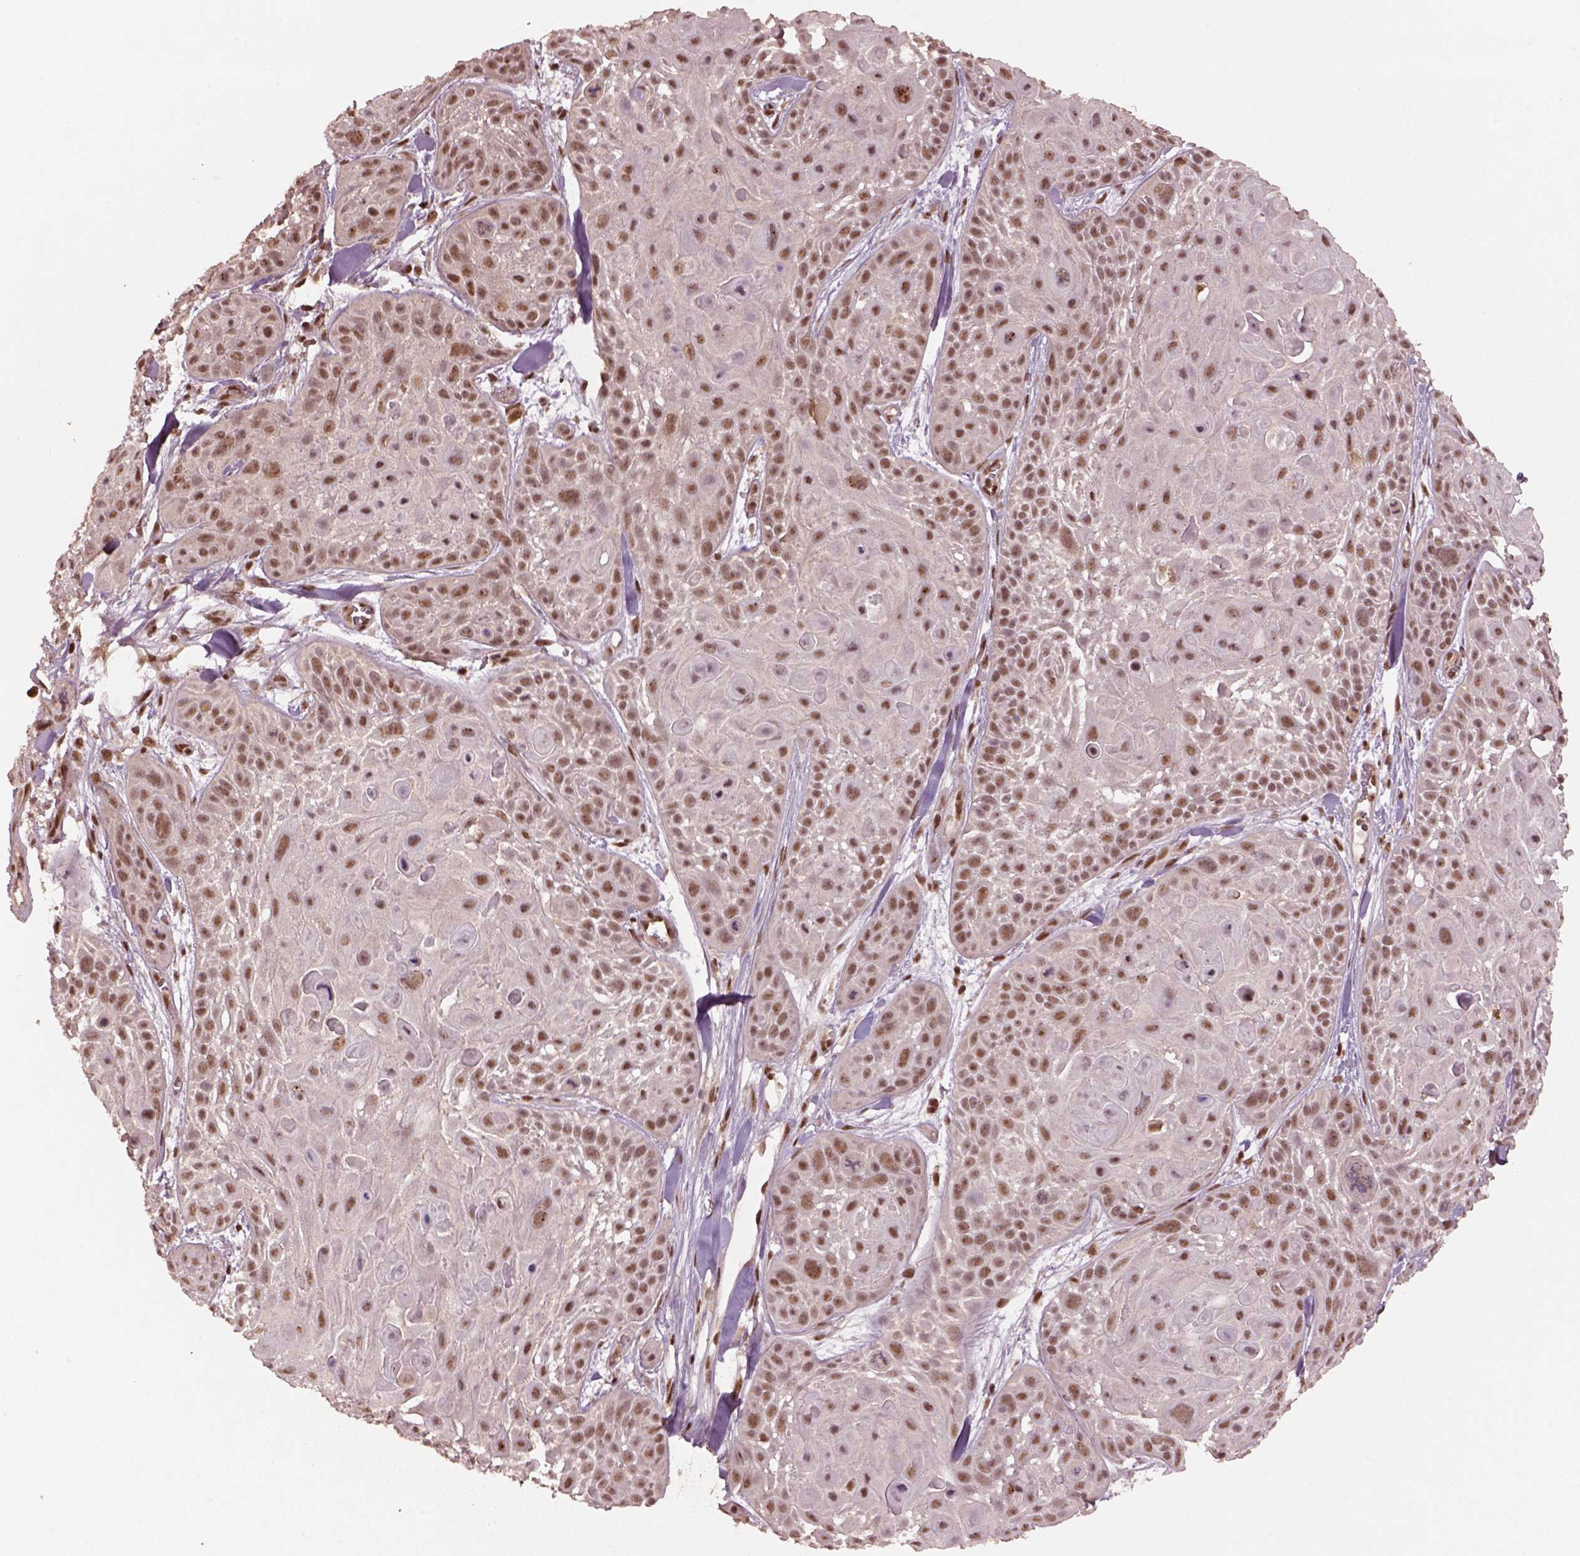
{"staining": {"intensity": "moderate", "quantity": ">75%", "location": "nuclear"}, "tissue": "skin cancer", "cell_type": "Tumor cells", "image_type": "cancer", "snomed": [{"axis": "morphology", "description": "Squamous cell carcinoma, NOS"}, {"axis": "topography", "description": "Skin"}, {"axis": "topography", "description": "Anal"}], "caption": "A brown stain labels moderate nuclear positivity of a protein in human skin squamous cell carcinoma tumor cells.", "gene": "BRD9", "patient": {"sex": "female", "age": 75}}